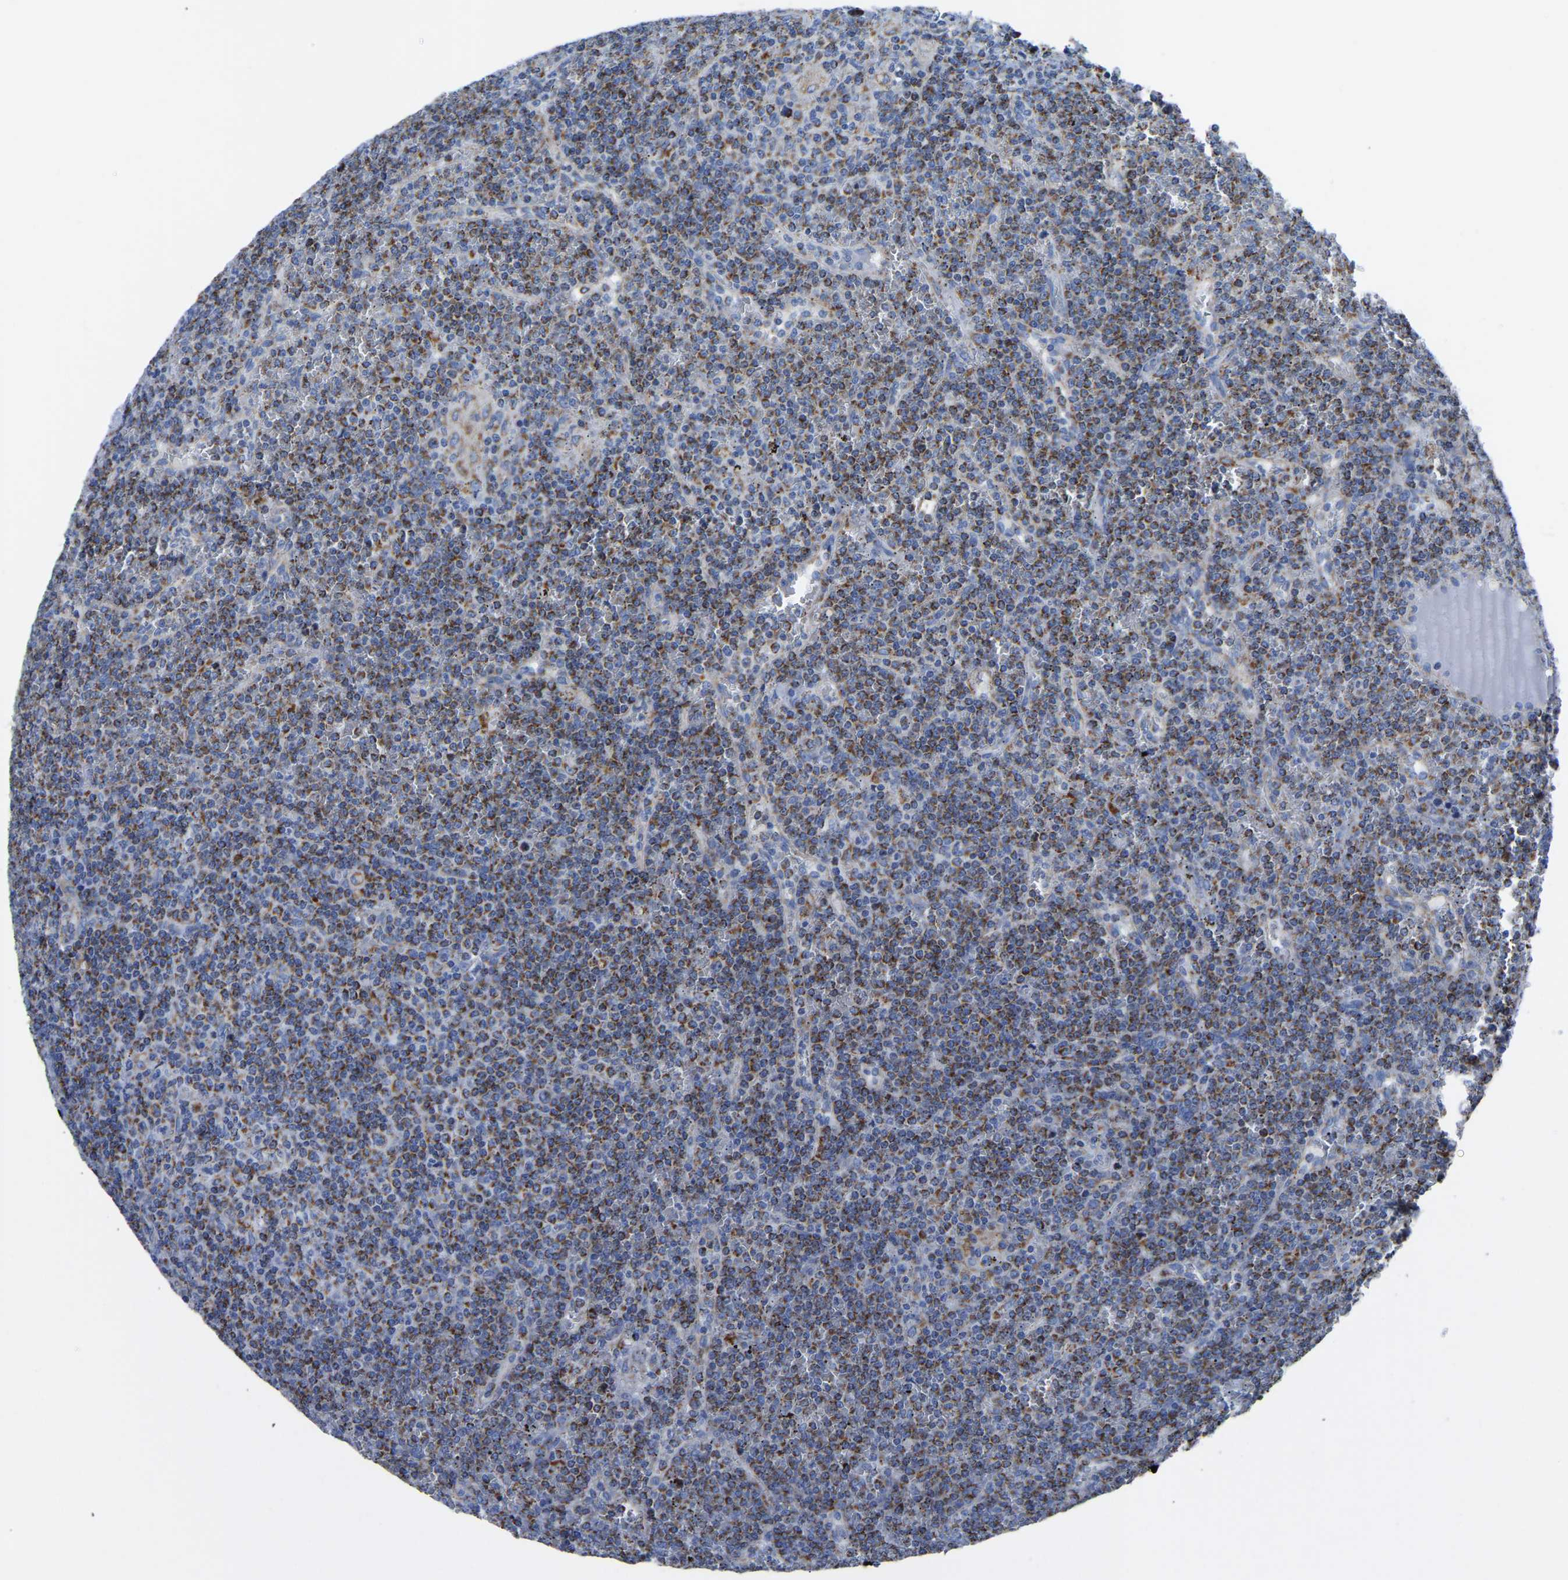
{"staining": {"intensity": "strong", "quantity": "25%-75%", "location": "cytoplasmic/membranous"}, "tissue": "lymphoma", "cell_type": "Tumor cells", "image_type": "cancer", "snomed": [{"axis": "morphology", "description": "Malignant lymphoma, non-Hodgkin's type, Low grade"}, {"axis": "topography", "description": "Spleen"}], "caption": "High-power microscopy captured an immunohistochemistry (IHC) histopathology image of low-grade malignant lymphoma, non-Hodgkin's type, revealing strong cytoplasmic/membranous staining in about 25%-75% of tumor cells. Using DAB (brown) and hematoxylin (blue) stains, captured at high magnification using brightfield microscopy.", "gene": "ETFA", "patient": {"sex": "female", "age": 19}}